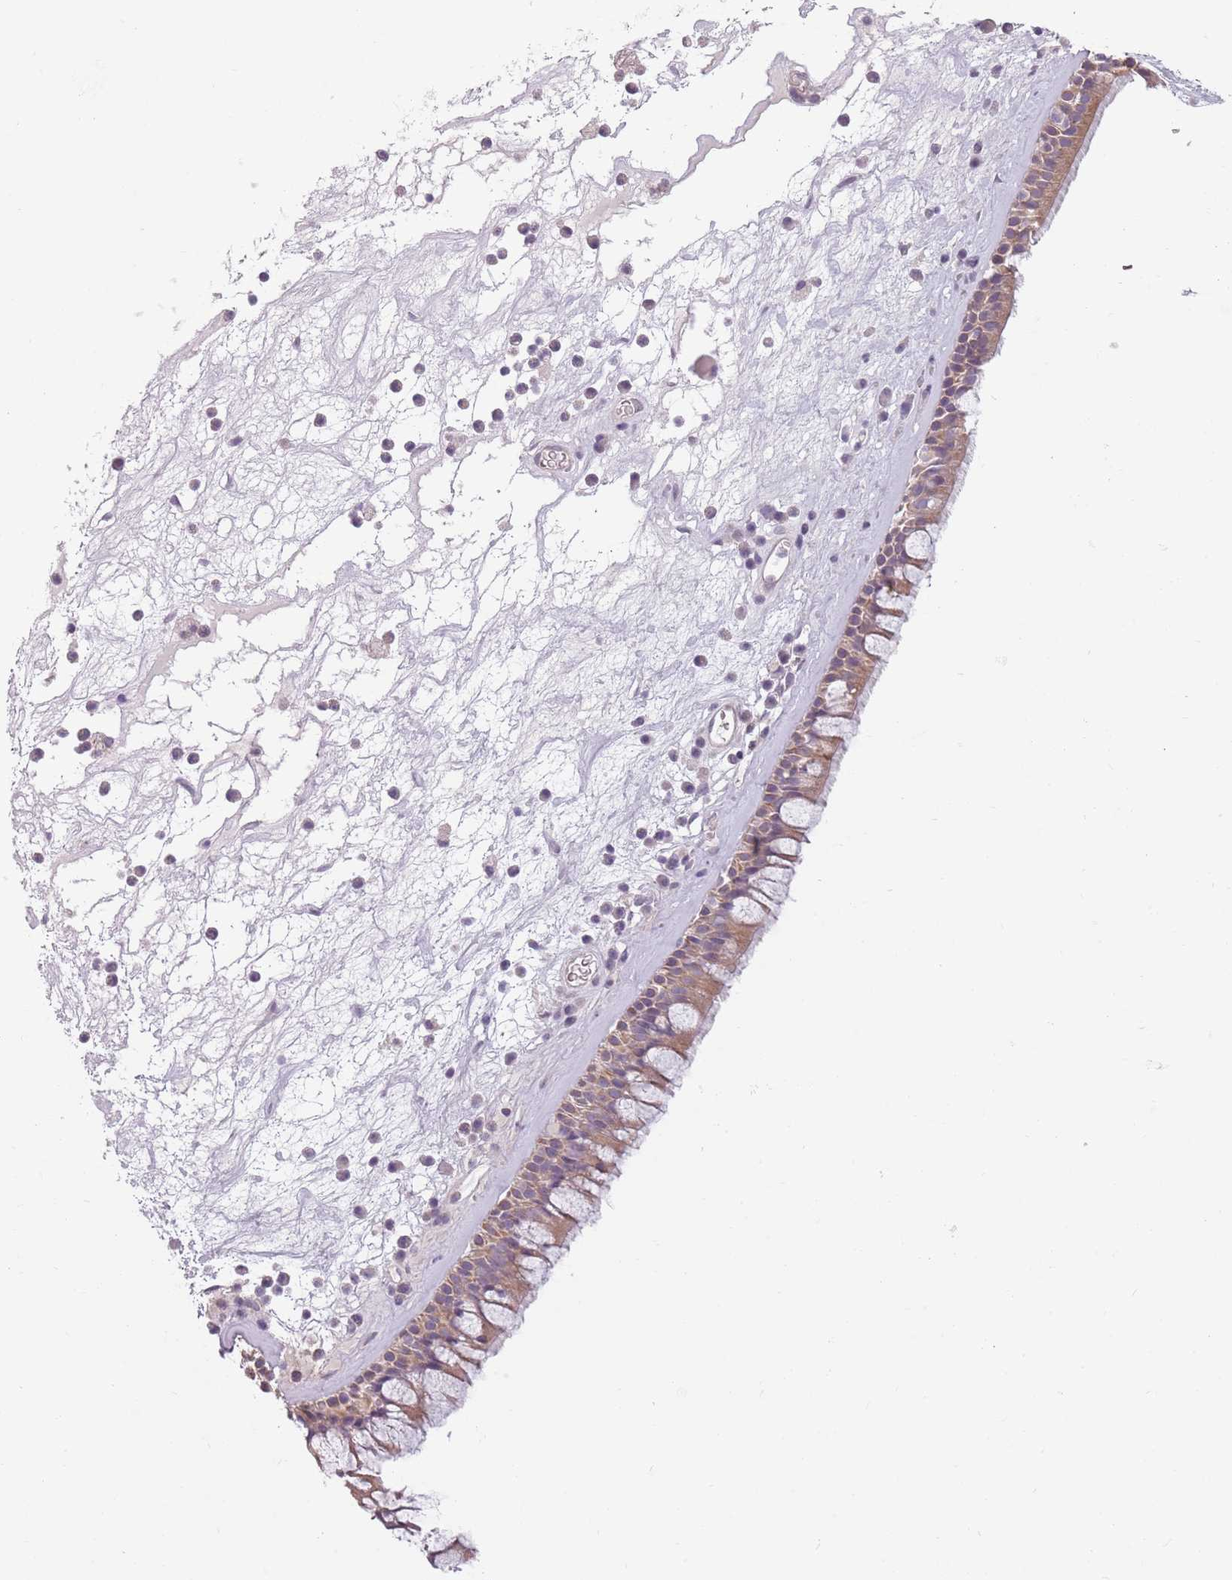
{"staining": {"intensity": "weak", "quantity": ">75%", "location": "cytoplasmic/membranous"}, "tissue": "nasopharynx", "cell_type": "Respiratory epithelial cells", "image_type": "normal", "snomed": [{"axis": "morphology", "description": "Normal tissue, NOS"}, {"axis": "morphology", "description": "Squamous cell carcinoma, NOS"}, {"axis": "topography", "description": "Nasopharynx"}, {"axis": "topography", "description": "Head-Neck"}], "caption": "Protein staining reveals weak cytoplasmic/membranous positivity in approximately >75% of respiratory epithelial cells in benign nasopharynx.", "gene": "TLCD2", "patient": {"sex": "male", "age": 85}}